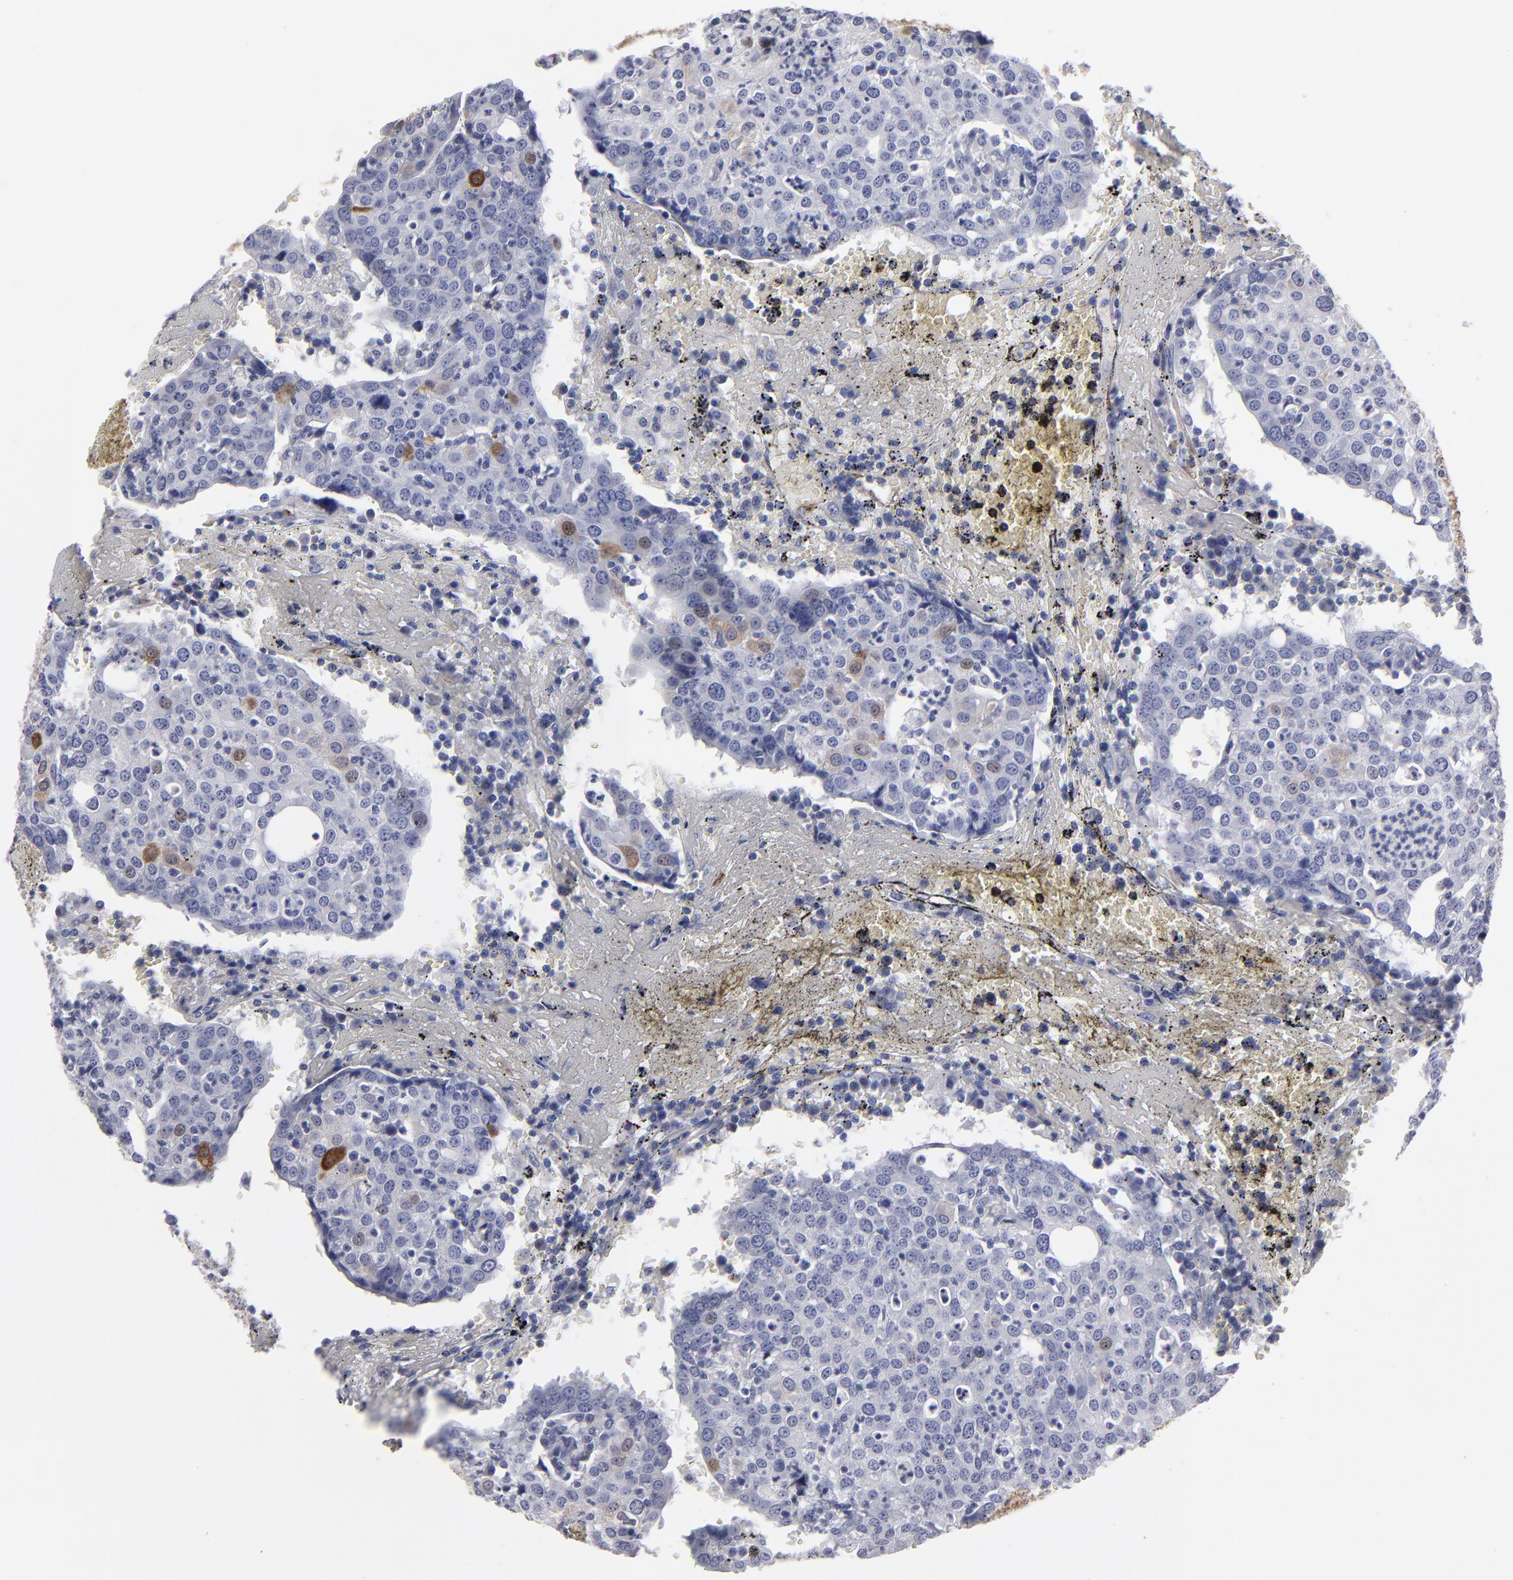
{"staining": {"intensity": "moderate", "quantity": "<25%", "location": "cytoplasmic/membranous"}, "tissue": "head and neck cancer", "cell_type": "Tumor cells", "image_type": "cancer", "snomed": [{"axis": "morphology", "description": "Adenocarcinoma, NOS"}, {"axis": "topography", "description": "Salivary gland"}, {"axis": "topography", "description": "Head-Neck"}], "caption": "Immunohistochemistry (IHC) (DAB (3,3'-diaminobenzidine)) staining of head and neck cancer exhibits moderate cytoplasmic/membranous protein expression in about <25% of tumor cells.", "gene": "CADM3", "patient": {"sex": "female", "age": 65}}